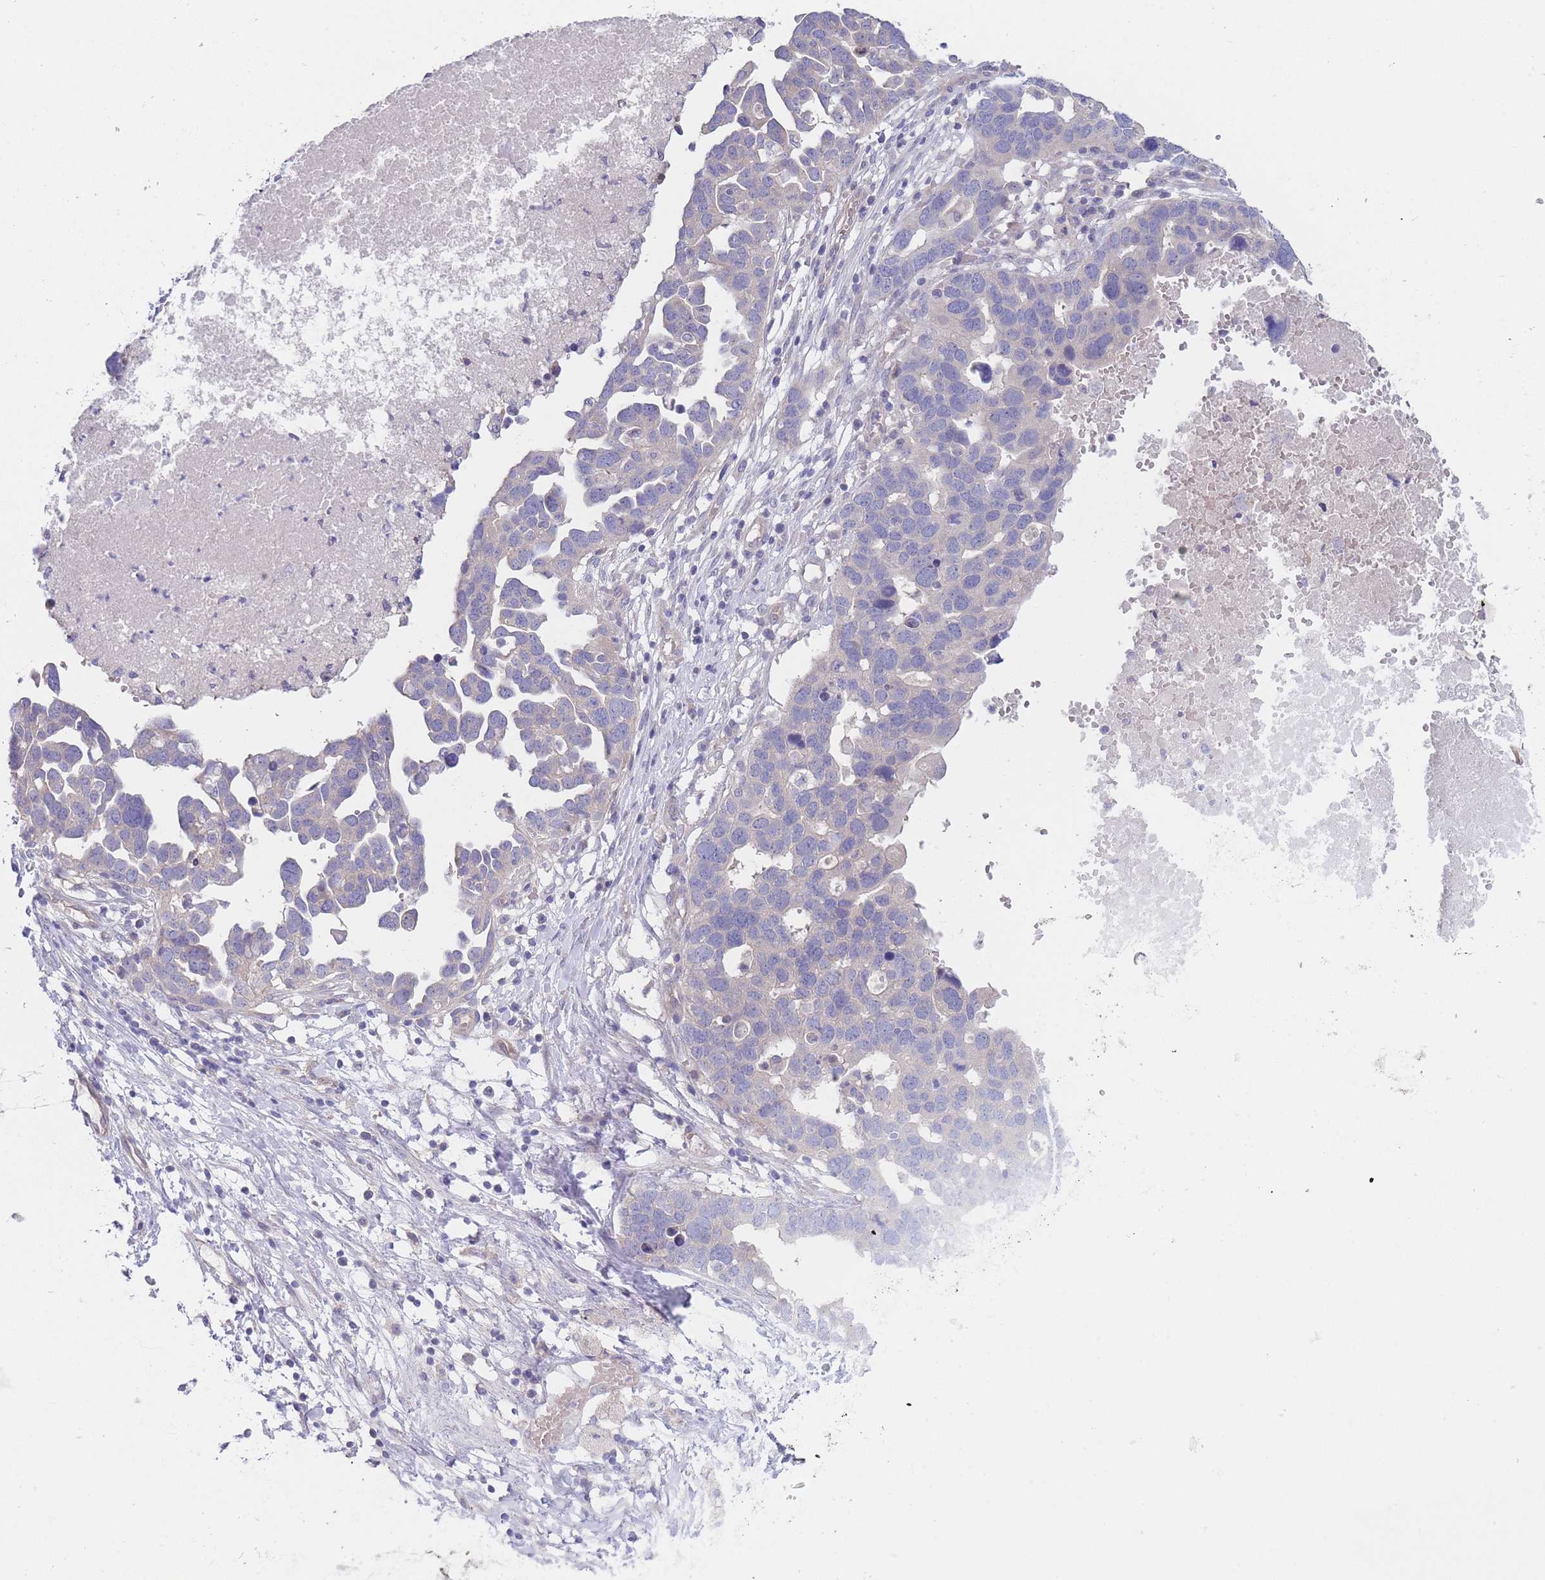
{"staining": {"intensity": "negative", "quantity": "none", "location": "none"}, "tissue": "ovarian cancer", "cell_type": "Tumor cells", "image_type": "cancer", "snomed": [{"axis": "morphology", "description": "Cystadenocarcinoma, serous, NOS"}, {"axis": "topography", "description": "Ovary"}], "caption": "IHC of serous cystadenocarcinoma (ovarian) exhibits no staining in tumor cells. The staining is performed using DAB brown chromogen with nuclei counter-stained in using hematoxylin.", "gene": "ZNF281", "patient": {"sex": "female", "age": 54}}